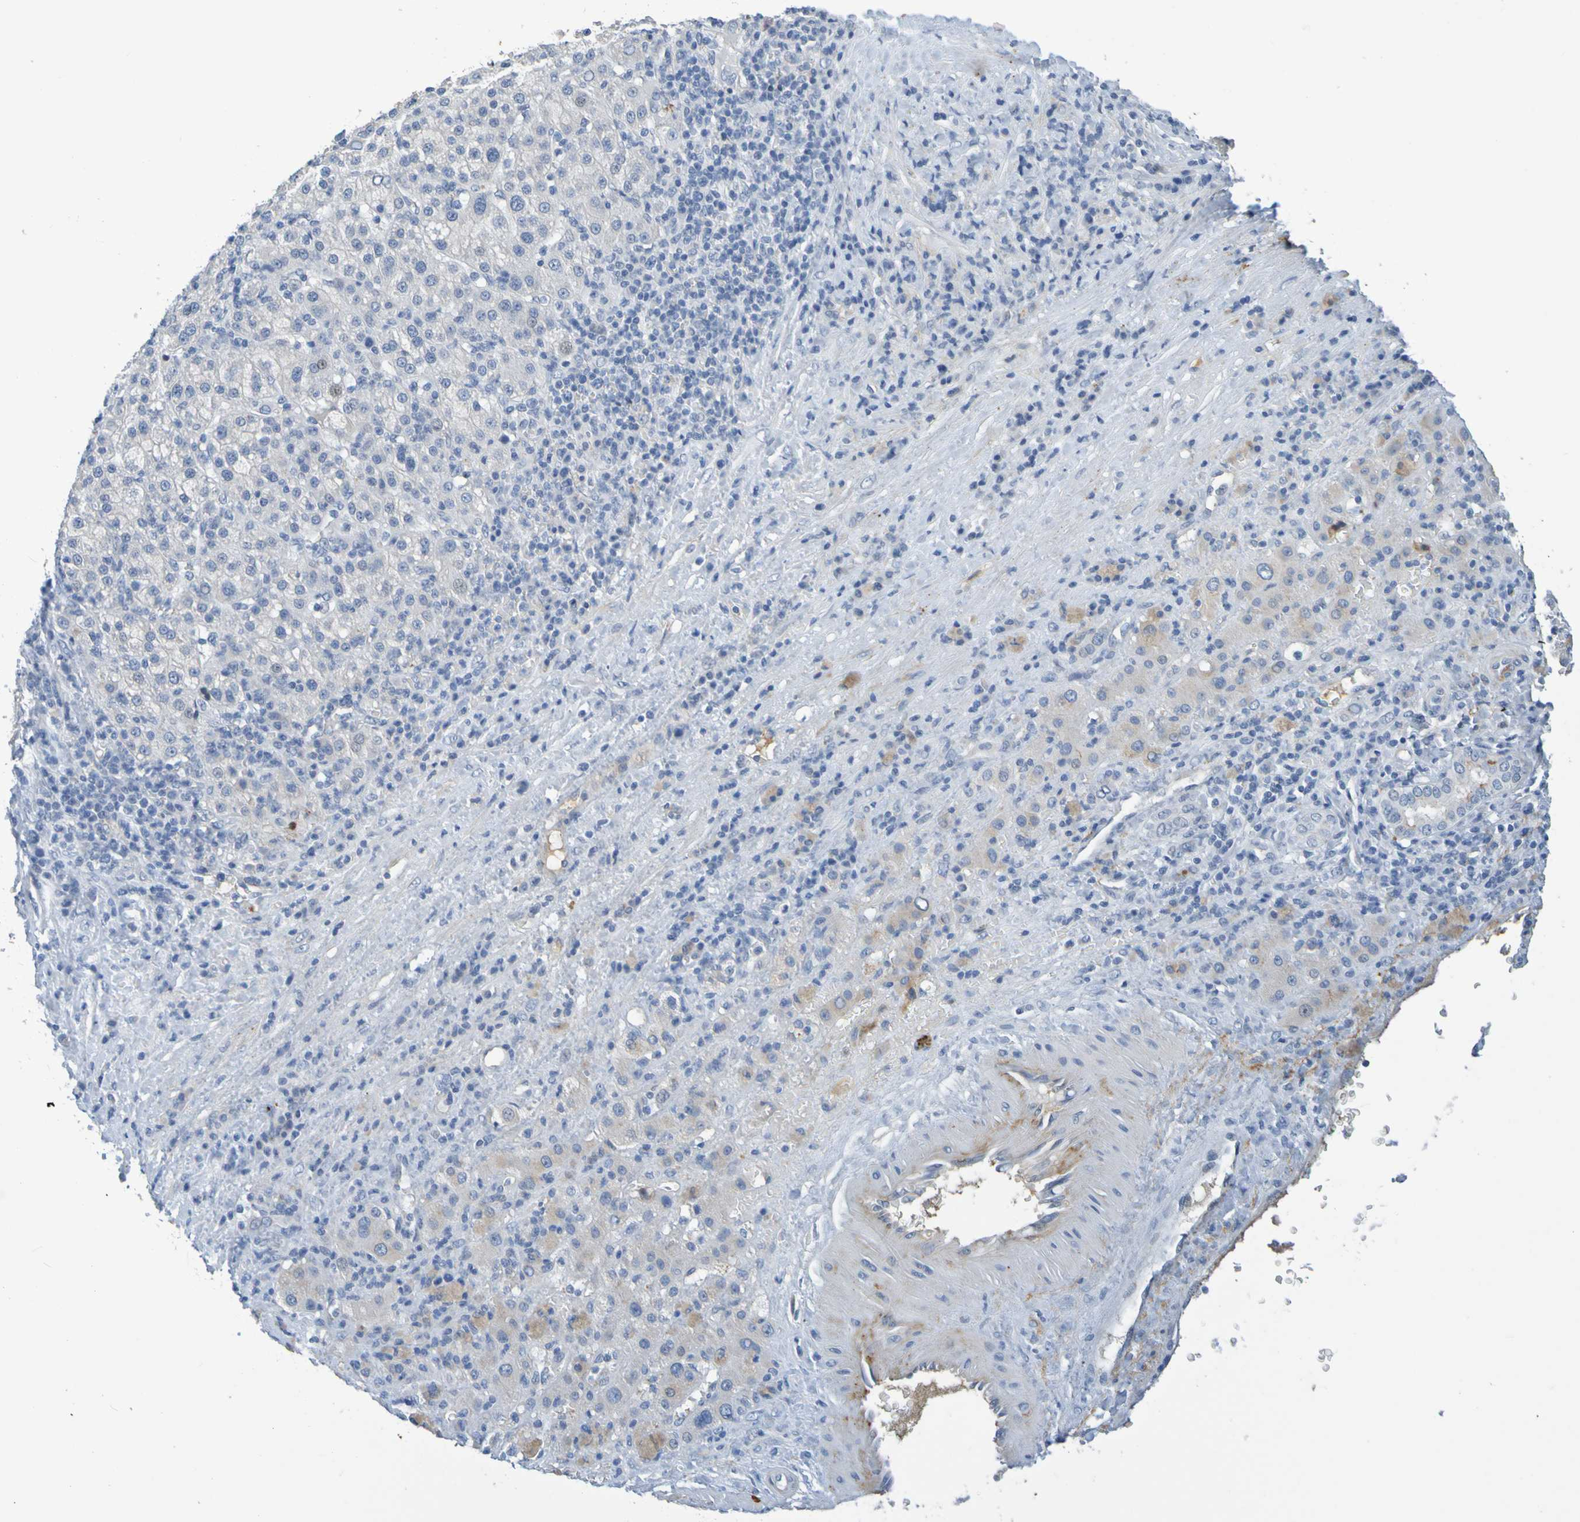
{"staining": {"intensity": "weak", "quantity": "<25%", "location": "cytoplasmic/membranous"}, "tissue": "liver cancer", "cell_type": "Tumor cells", "image_type": "cancer", "snomed": [{"axis": "morphology", "description": "Carcinoma, Hepatocellular, NOS"}, {"axis": "topography", "description": "Liver"}], "caption": "Immunohistochemistry (IHC) photomicrograph of neoplastic tissue: liver cancer stained with DAB exhibits no significant protein expression in tumor cells.", "gene": "IL10", "patient": {"sex": "female", "age": 58}}